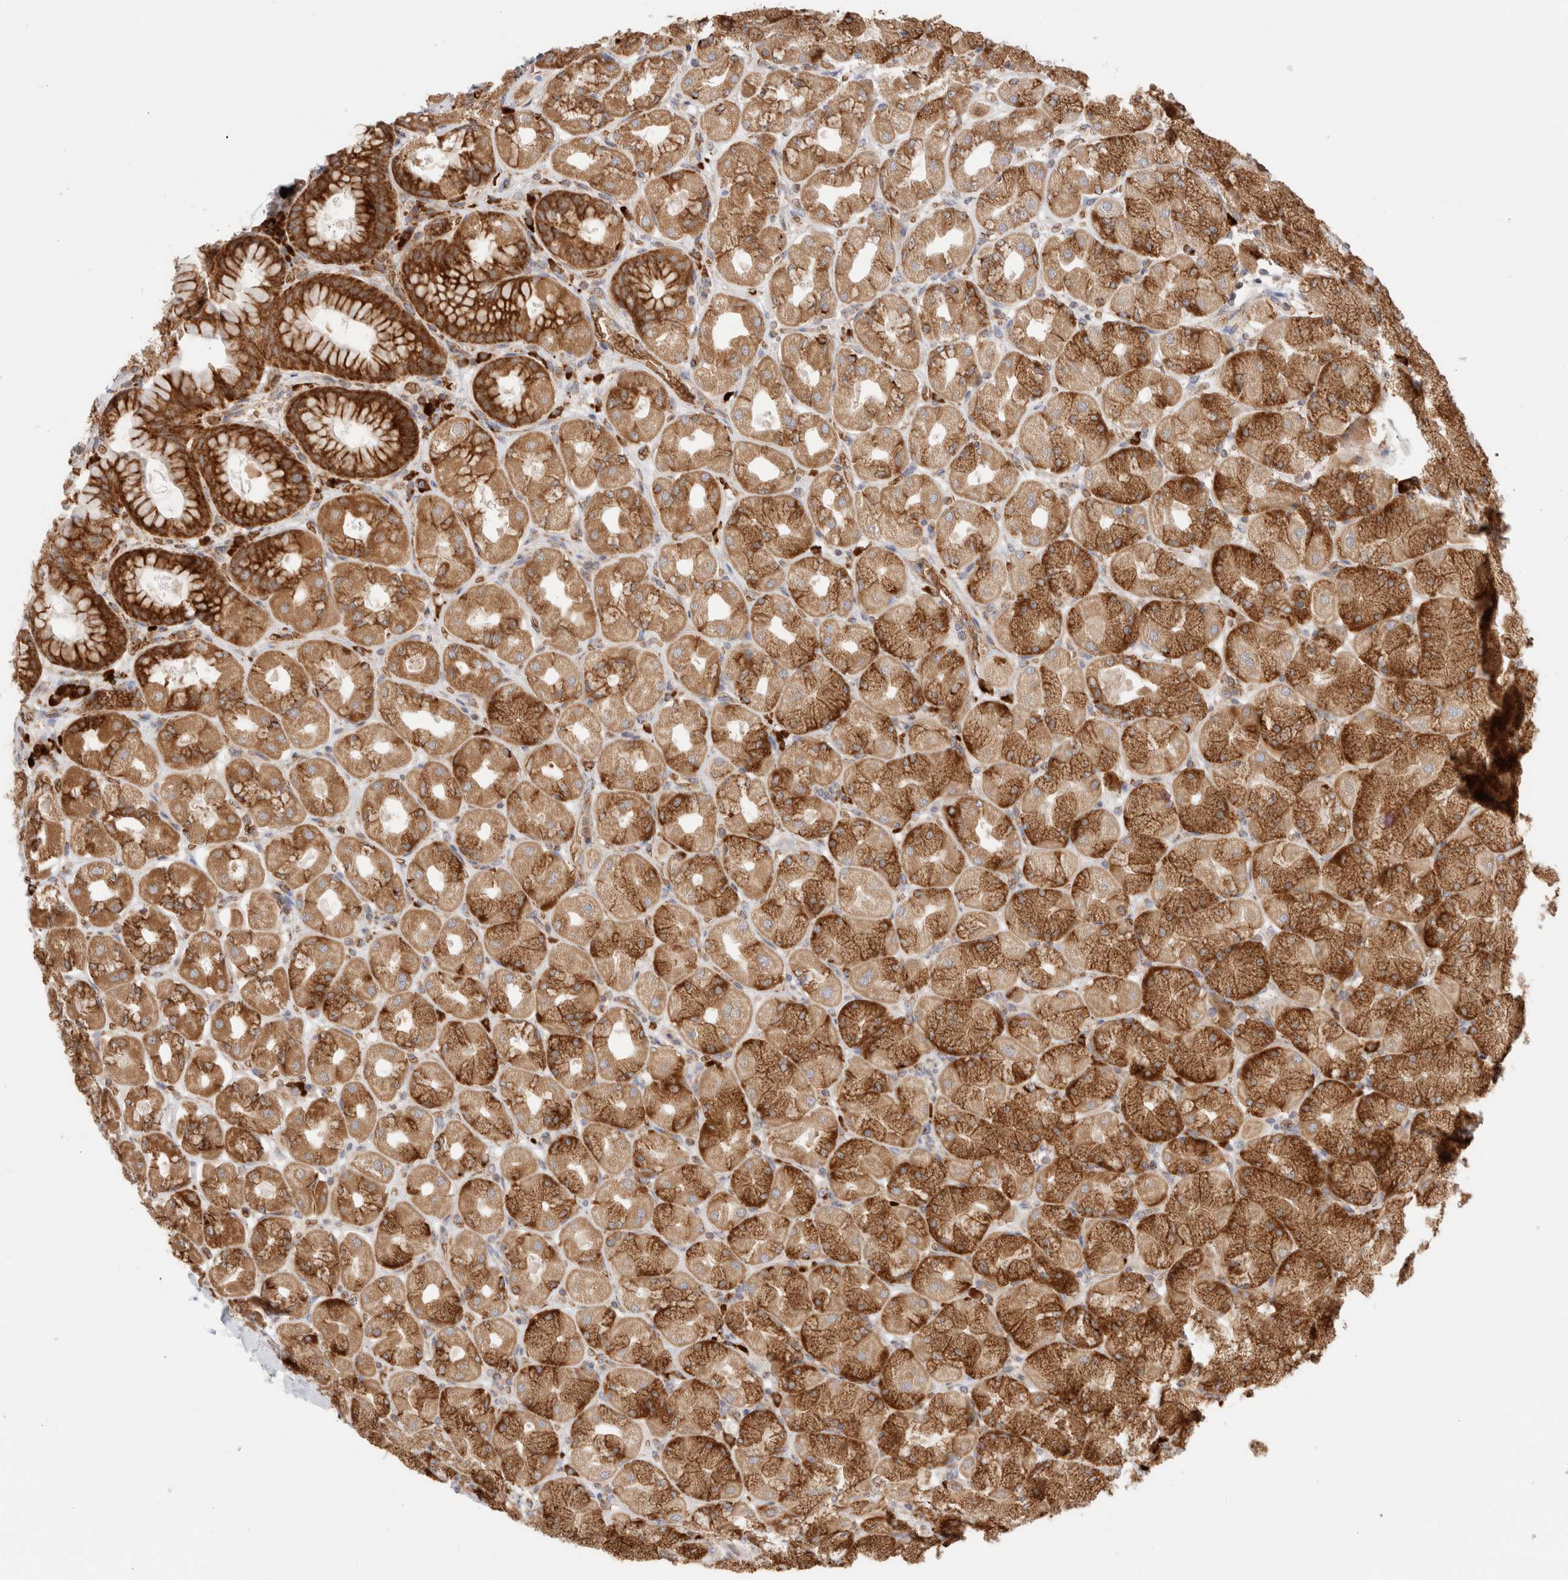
{"staining": {"intensity": "strong", "quantity": ">75%", "location": "cytoplasmic/membranous"}, "tissue": "stomach", "cell_type": "Glandular cells", "image_type": "normal", "snomed": [{"axis": "morphology", "description": "Normal tissue, NOS"}, {"axis": "topography", "description": "Stomach, upper"}], "caption": "This micrograph displays IHC staining of normal human stomach, with high strong cytoplasmic/membranous expression in about >75% of glandular cells.", "gene": "UTS2B", "patient": {"sex": "female", "age": 56}}